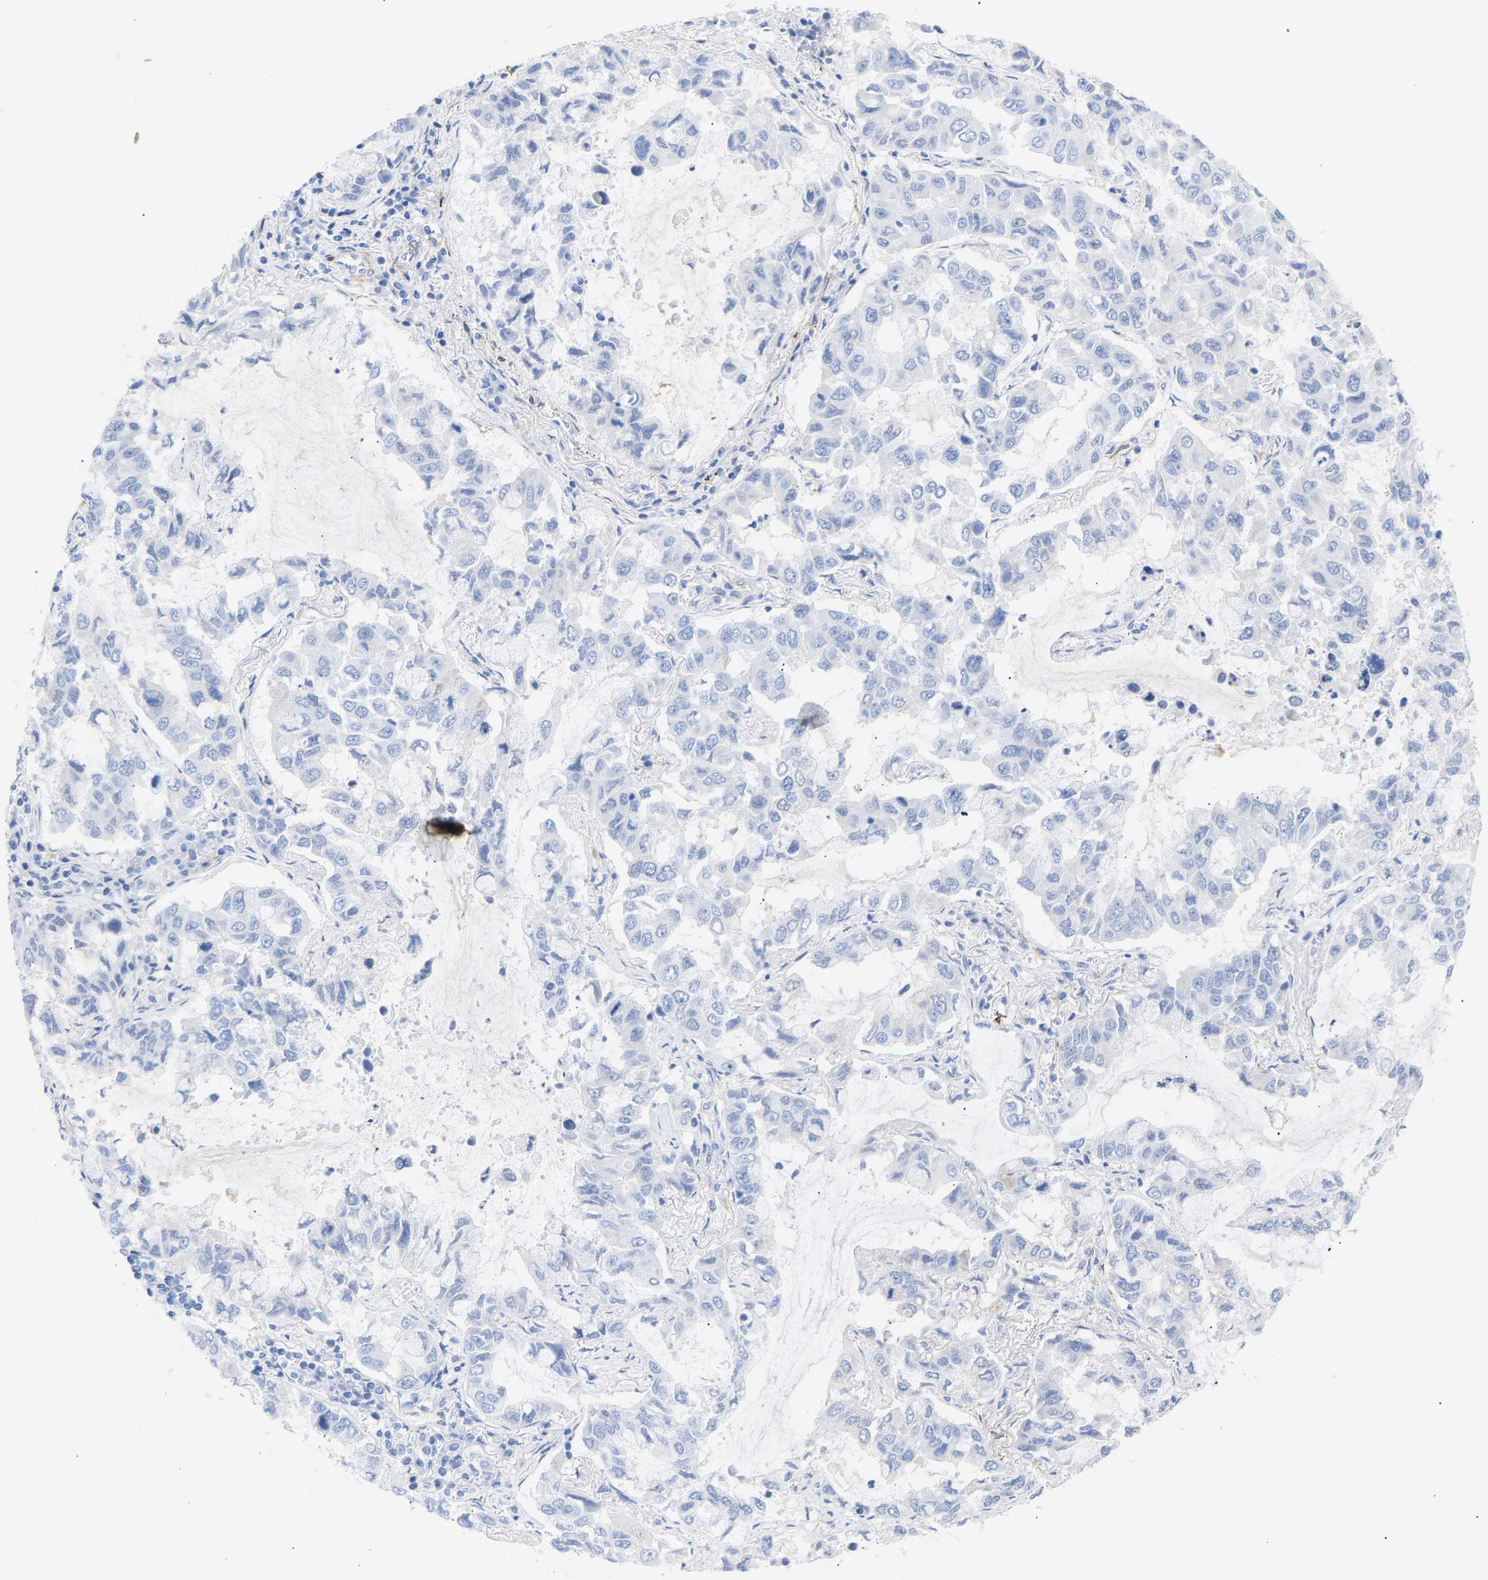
{"staining": {"intensity": "negative", "quantity": "none", "location": "none"}, "tissue": "lung cancer", "cell_type": "Tumor cells", "image_type": "cancer", "snomed": [{"axis": "morphology", "description": "Adenocarcinoma, NOS"}, {"axis": "topography", "description": "Lung"}], "caption": "High magnification brightfield microscopy of lung cancer stained with DAB (3,3'-diaminobenzidine) (brown) and counterstained with hematoxylin (blue): tumor cells show no significant expression.", "gene": "AMPH", "patient": {"sex": "male", "age": 64}}